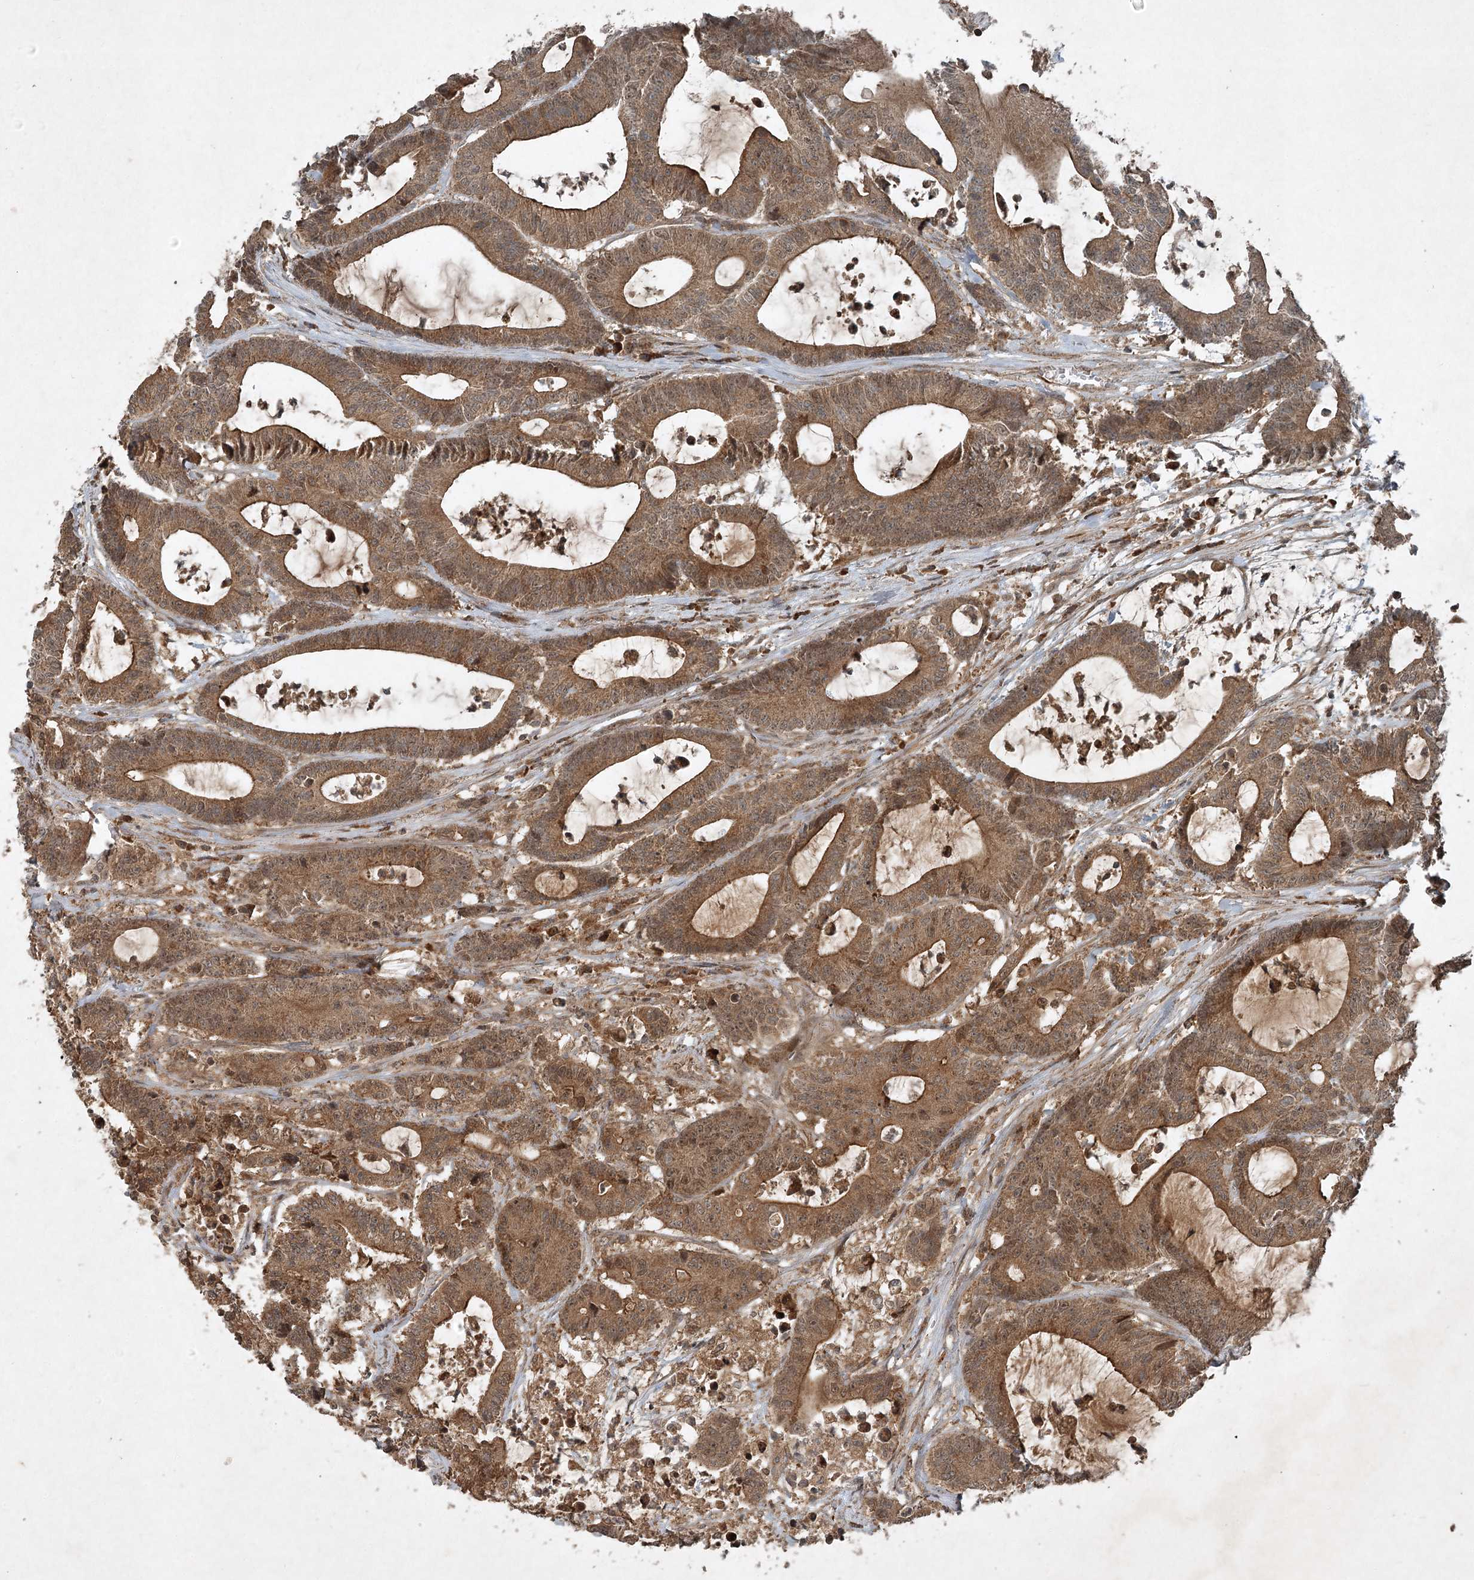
{"staining": {"intensity": "moderate", "quantity": ">75%", "location": "cytoplasmic/membranous,nuclear"}, "tissue": "colorectal cancer", "cell_type": "Tumor cells", "image_type": "cancer", "snomed": [{"axis": "morphology", "description": "Adenocarcinoma, NOS"}, {"axis": "topography", "description": "Colon"}], "caption": "About >75% of tumor cells in human colorectal cancer reveal moderate cytoplasmic/membranous and nuclear protein staining as visualized by brown immunohistochemical staining.", "gene": "UNC93A", "patient": {"sex": "female", "age": 84}}